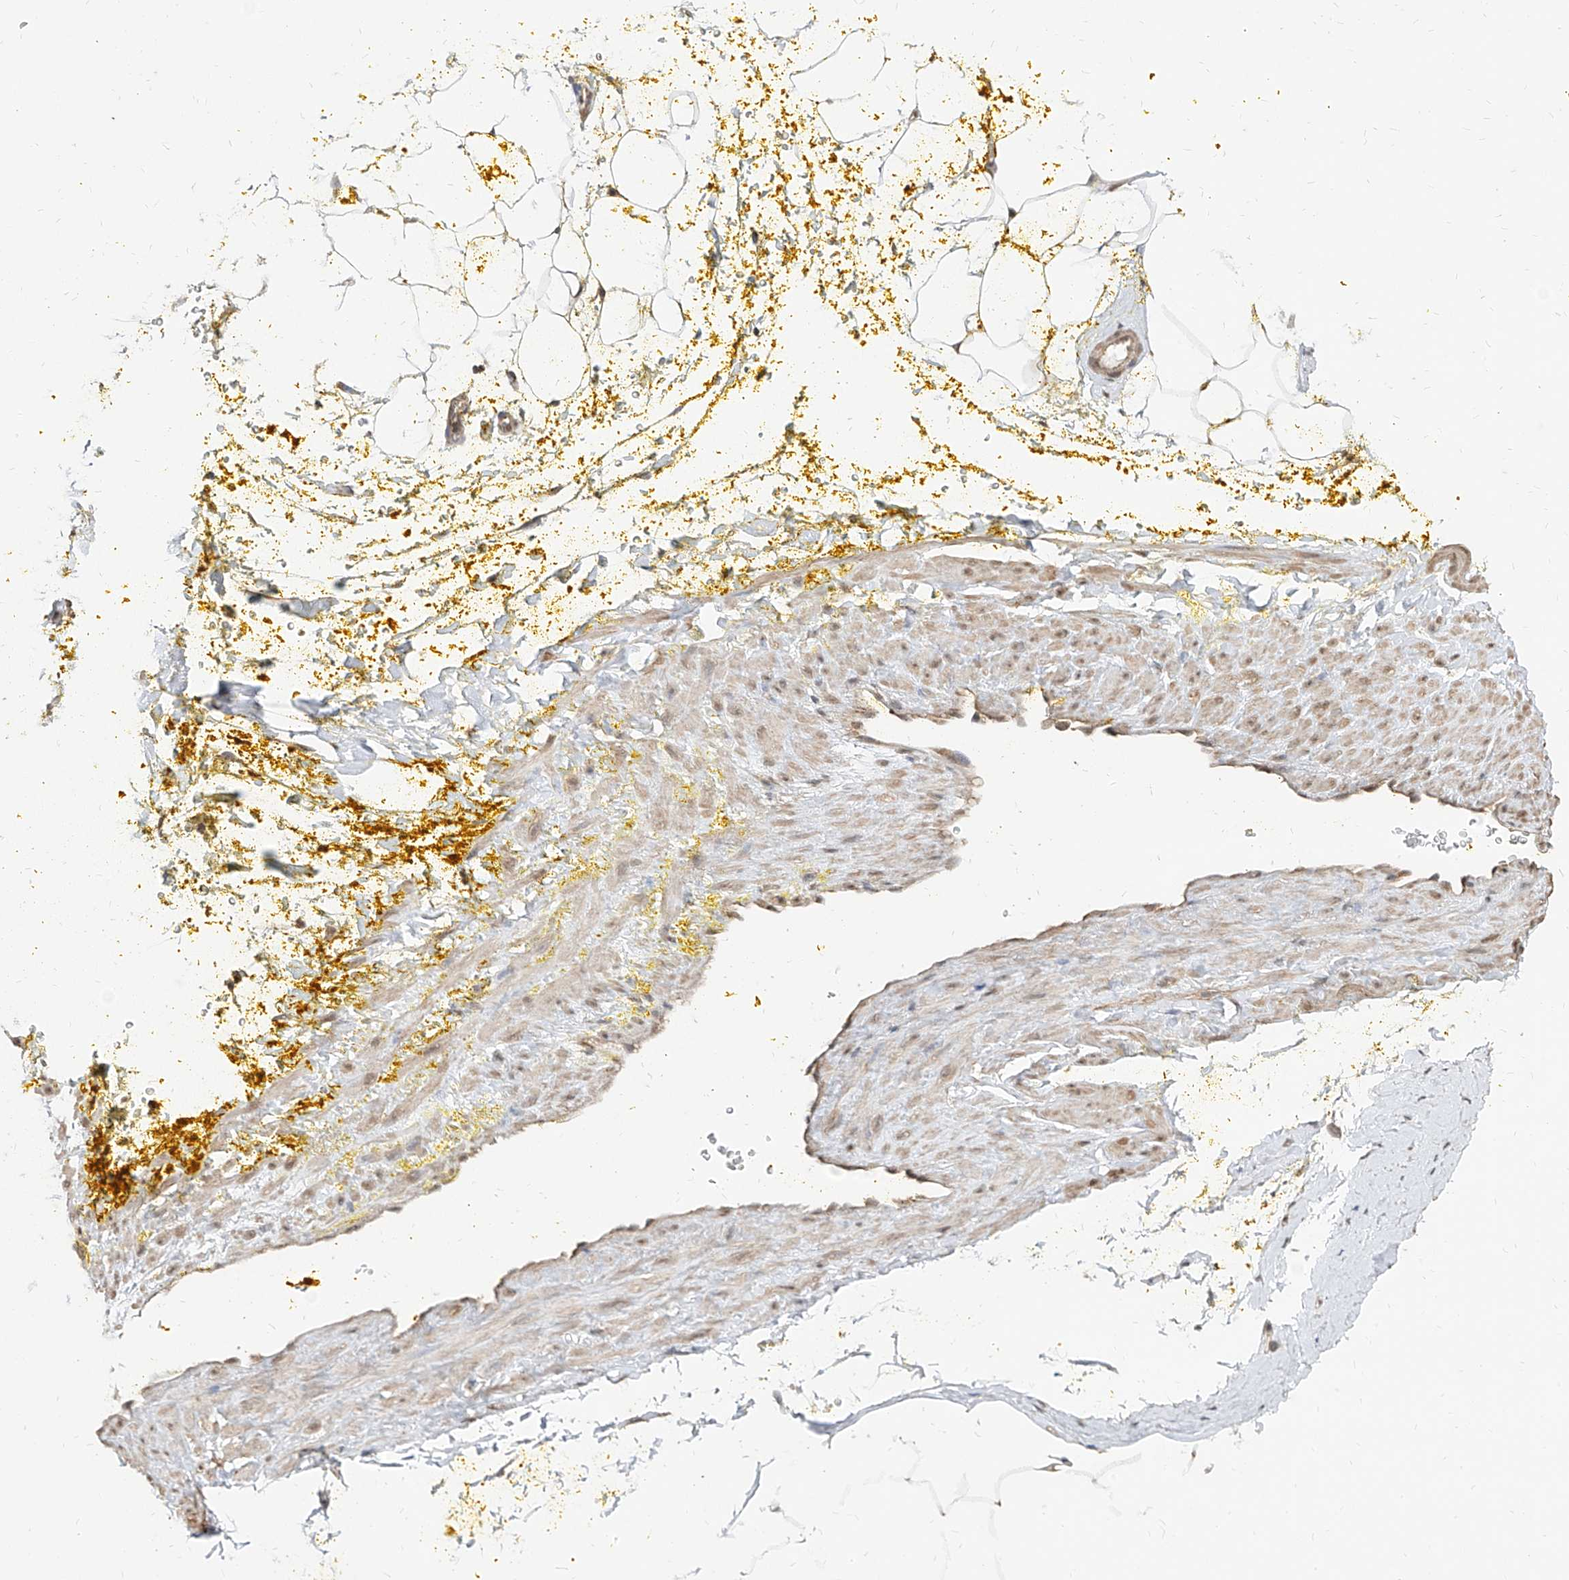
{"staining": {"intensity": "negative", "quantity": "none", "location": "none"}, "tissue": "adipose tissue", "cell_type": "Adipocytes", "image_type": "normal", "snomed": [{"axis": "morphology", "description": "Normal tissue, NOS"}, {"axis": "morphology", "description": "Adenocarcinoma, Low grade"}, {"axis": "topography", "description": "Prostate"}, {"axis": "topography", "description": "Peripheral nerve tissue"}], "caption": "Adipocytes are negative for brown protein staining in unremarkable adipose tissue. (Brightfield microscopy of DAB (3,3'-diaminobenzidine) immunohistochemistry (IHC) at high magnification).", "gene": "C8orf82", "patient": {"sex": "male", "age": 63}}